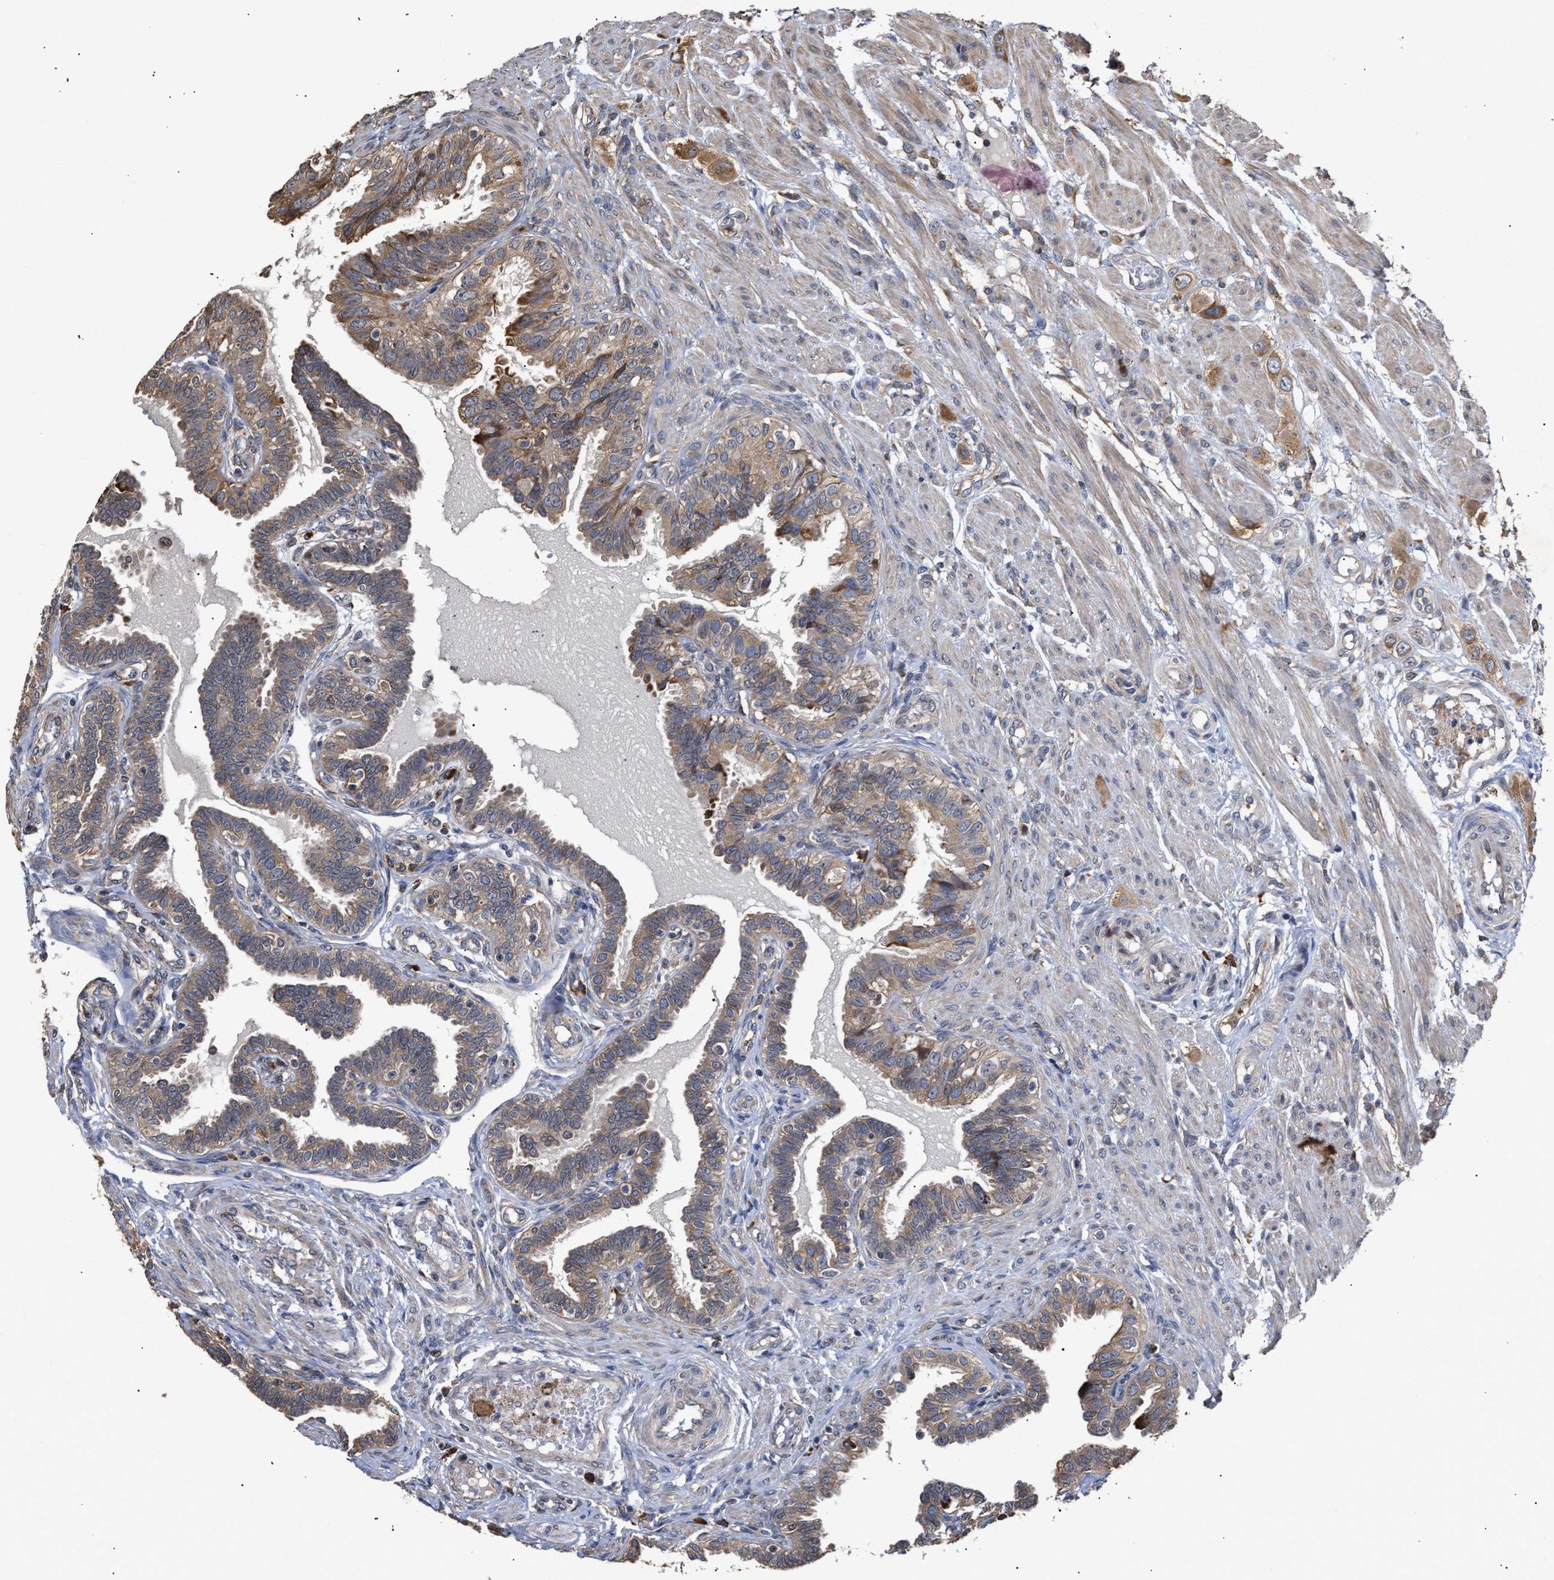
{"staining": {"intensity": "moderate", "quantity": ">75%", "location": "cytoplasmic/membranous"}, "tissue": "fallopian tube", "cell_type": "Glandular cells", "image_type": "normal", "snomed": [{"axis": "morphology", "description": "Normal tissue, NOS"}, {"axis": "topography", "description": "Fallopian tube"}, {"axis": "topography", "description": "Placenta"}], "caption": "Glandular cells display medium levels of moderate cytoplasmic/membranous staining in approximately >75% of cells in normal human fallopian tube.", "gene": "GOSR1", "patient": {"sex": "female", "age": 34}}